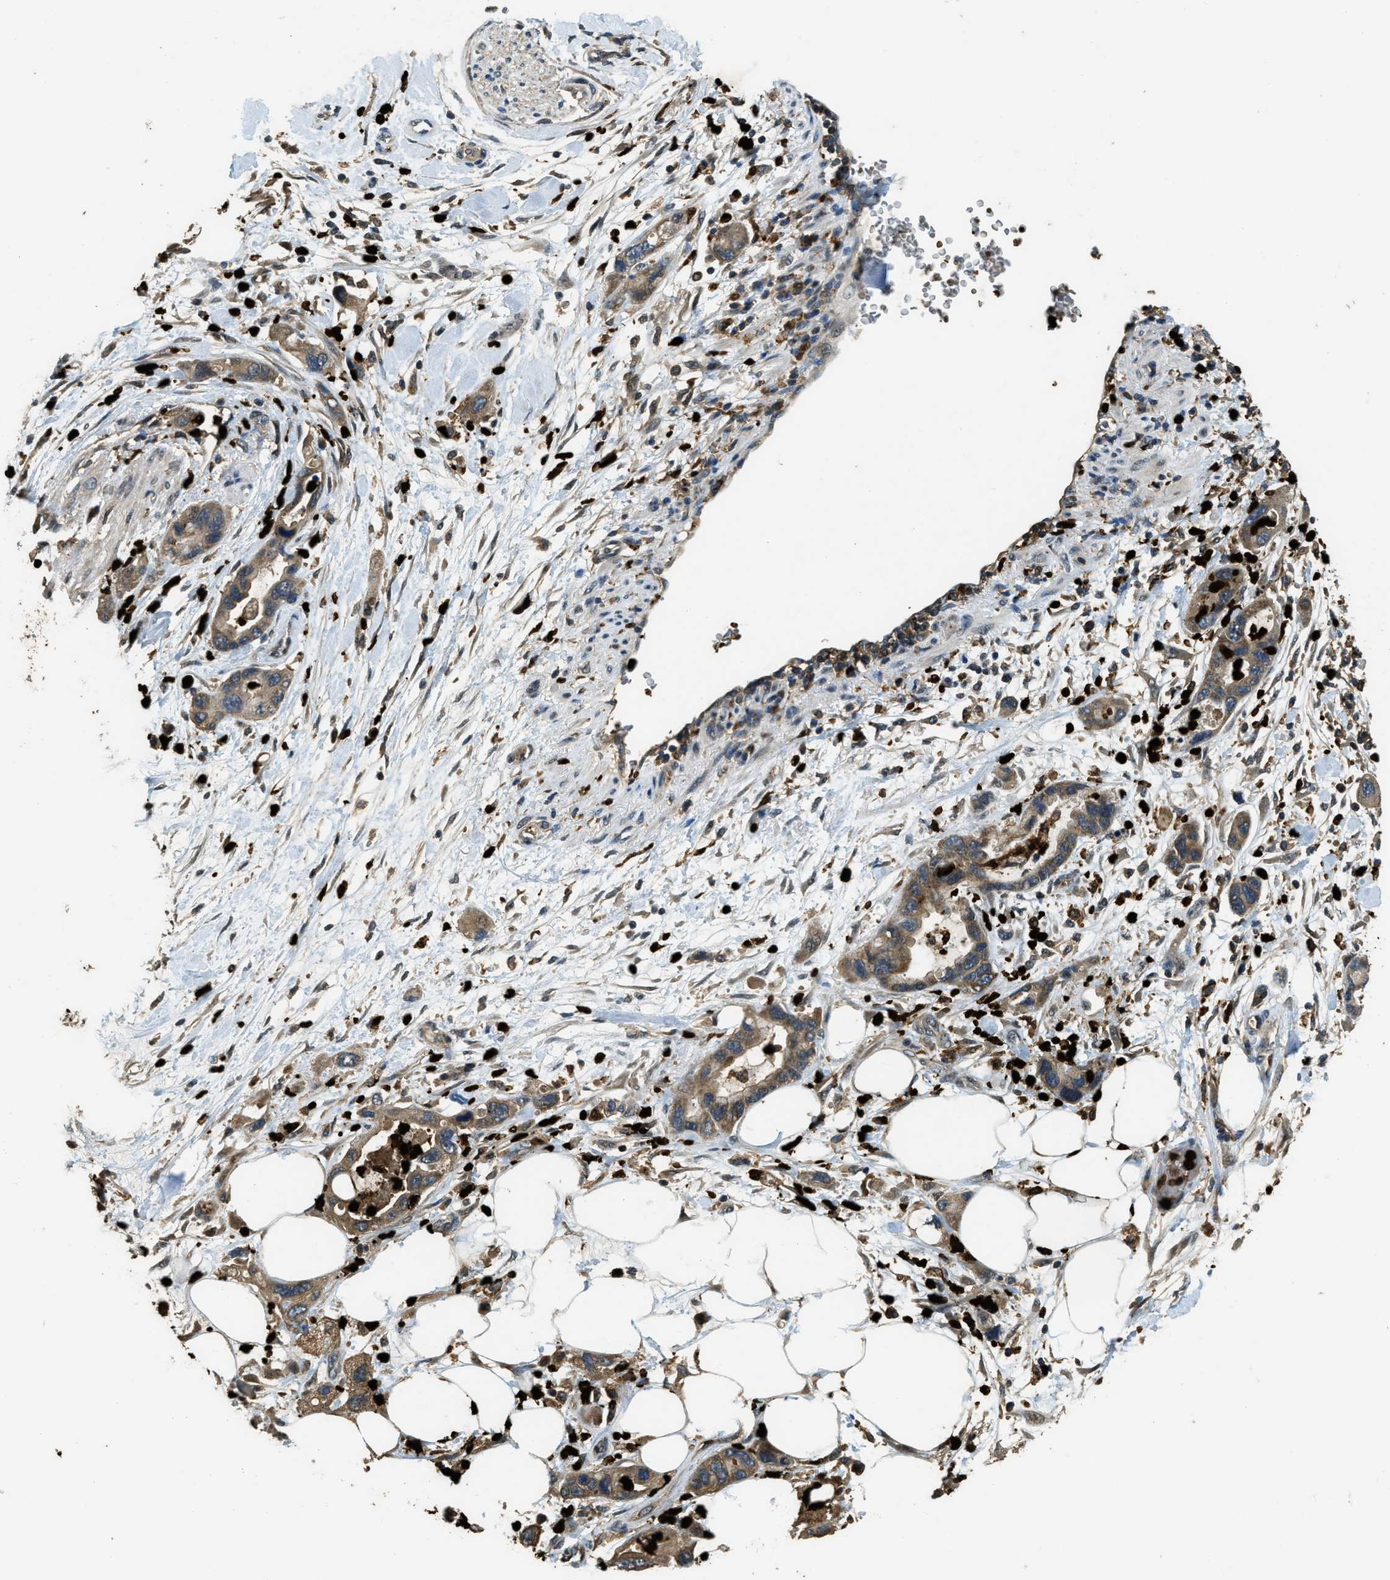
{"staining": {"intensity": "moderate", "quantity": ">75%", "location": "cytoplasmic/membranous"}, "tissue": "pancreatic cancer", "cell_type": "Tumor cells", "image_type": "cancer", "snomed": [{"axis": "morphology", "description": "Normal tissue, NOS"}, {"axis": "morphology", "description": "Adenocarcinoma, NOS"}, {"axis": "topography", "description": "Pancreas"}], "caption": "Moderate cytoplasmic/membranous positivity for a protein is identified in about >75% of tumor cells of adenocarcinoma (pancreatic) using IHC.", "gene": "RNF141", "patient": {"sex": "female", "age": 71}}